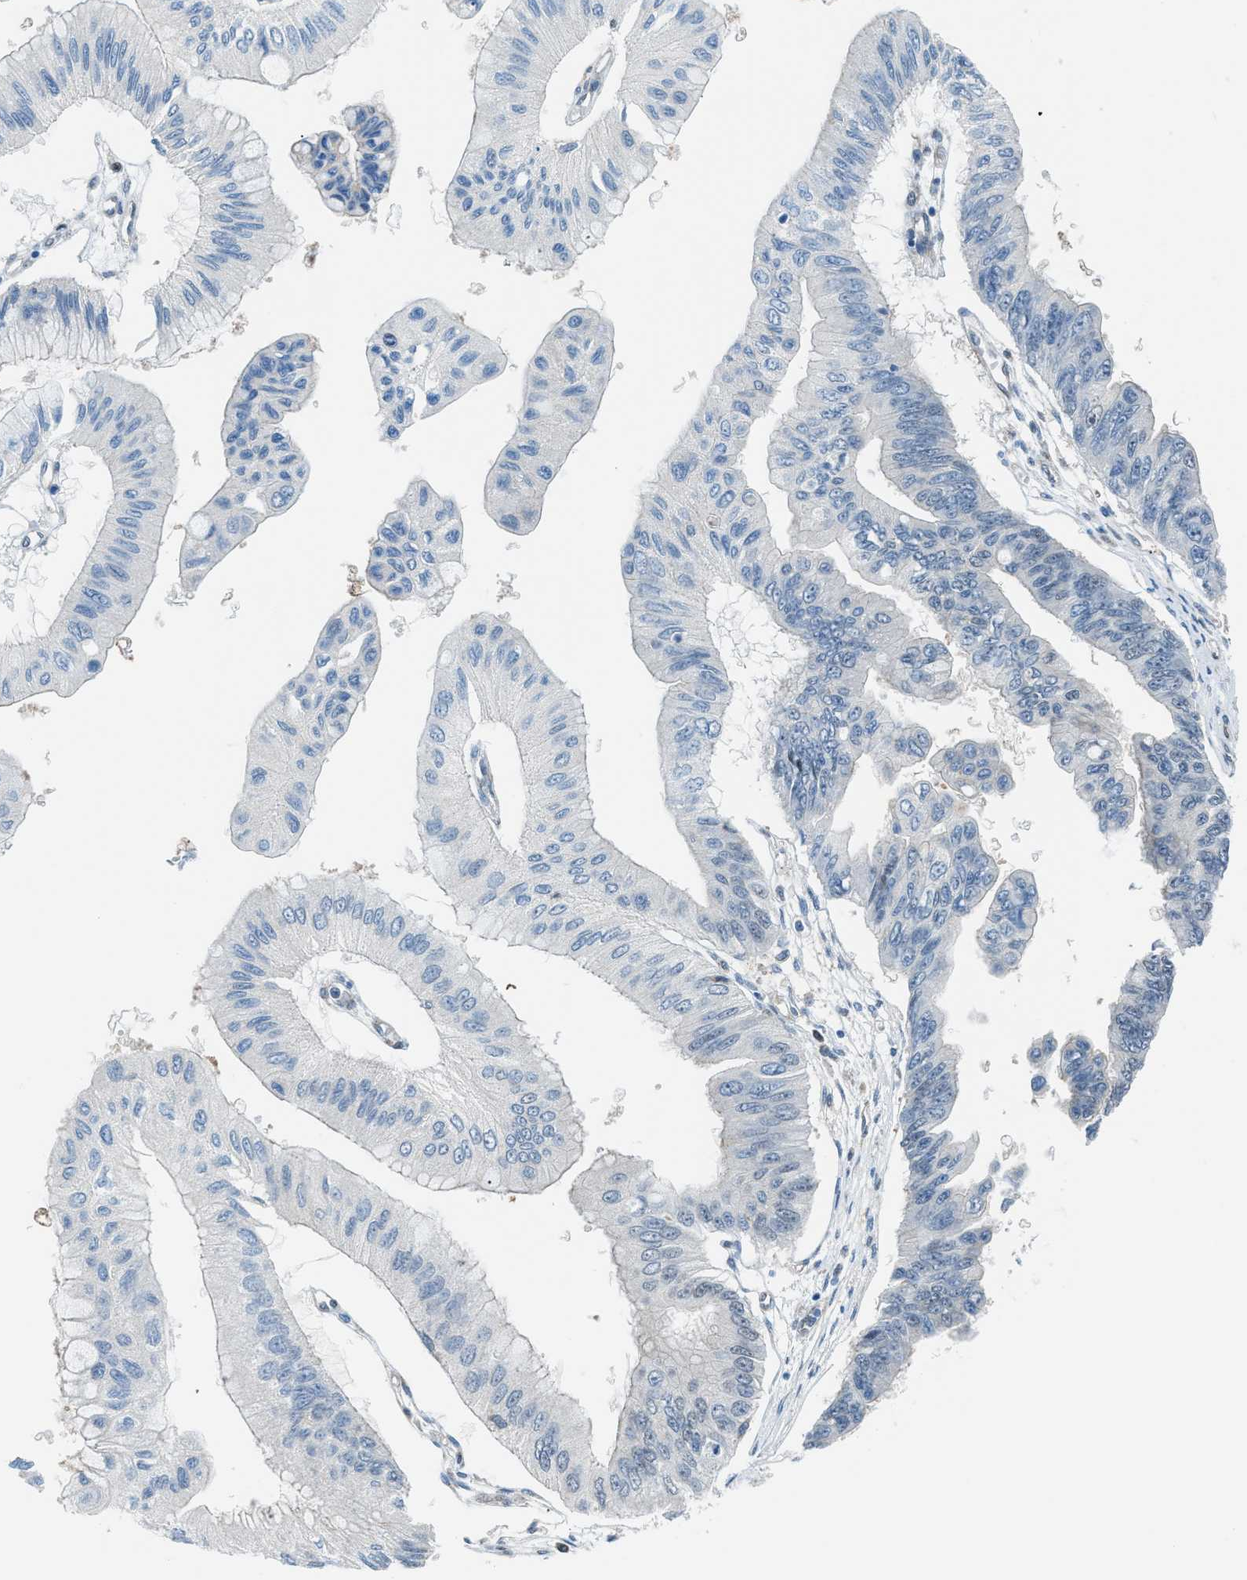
{"staining": {"intensity": "negative", "quantity": "none", "location": "none"}, "tissue": "pancreatic cancer", "cell_type": "Tumor cells", "image_type": "cancer", "snomed": [{"axis": "morphology", "description": "Adenocarcinoma, NOS"}, {"axis": "topography", "description": "Pancreas"}], "caption": "DAB immunohistochemical staining of human pancreatic cancer displays no significant staining in tumor cells.", "gene": "YWHAE", "patient": {"sex": "female", "age": 77}}